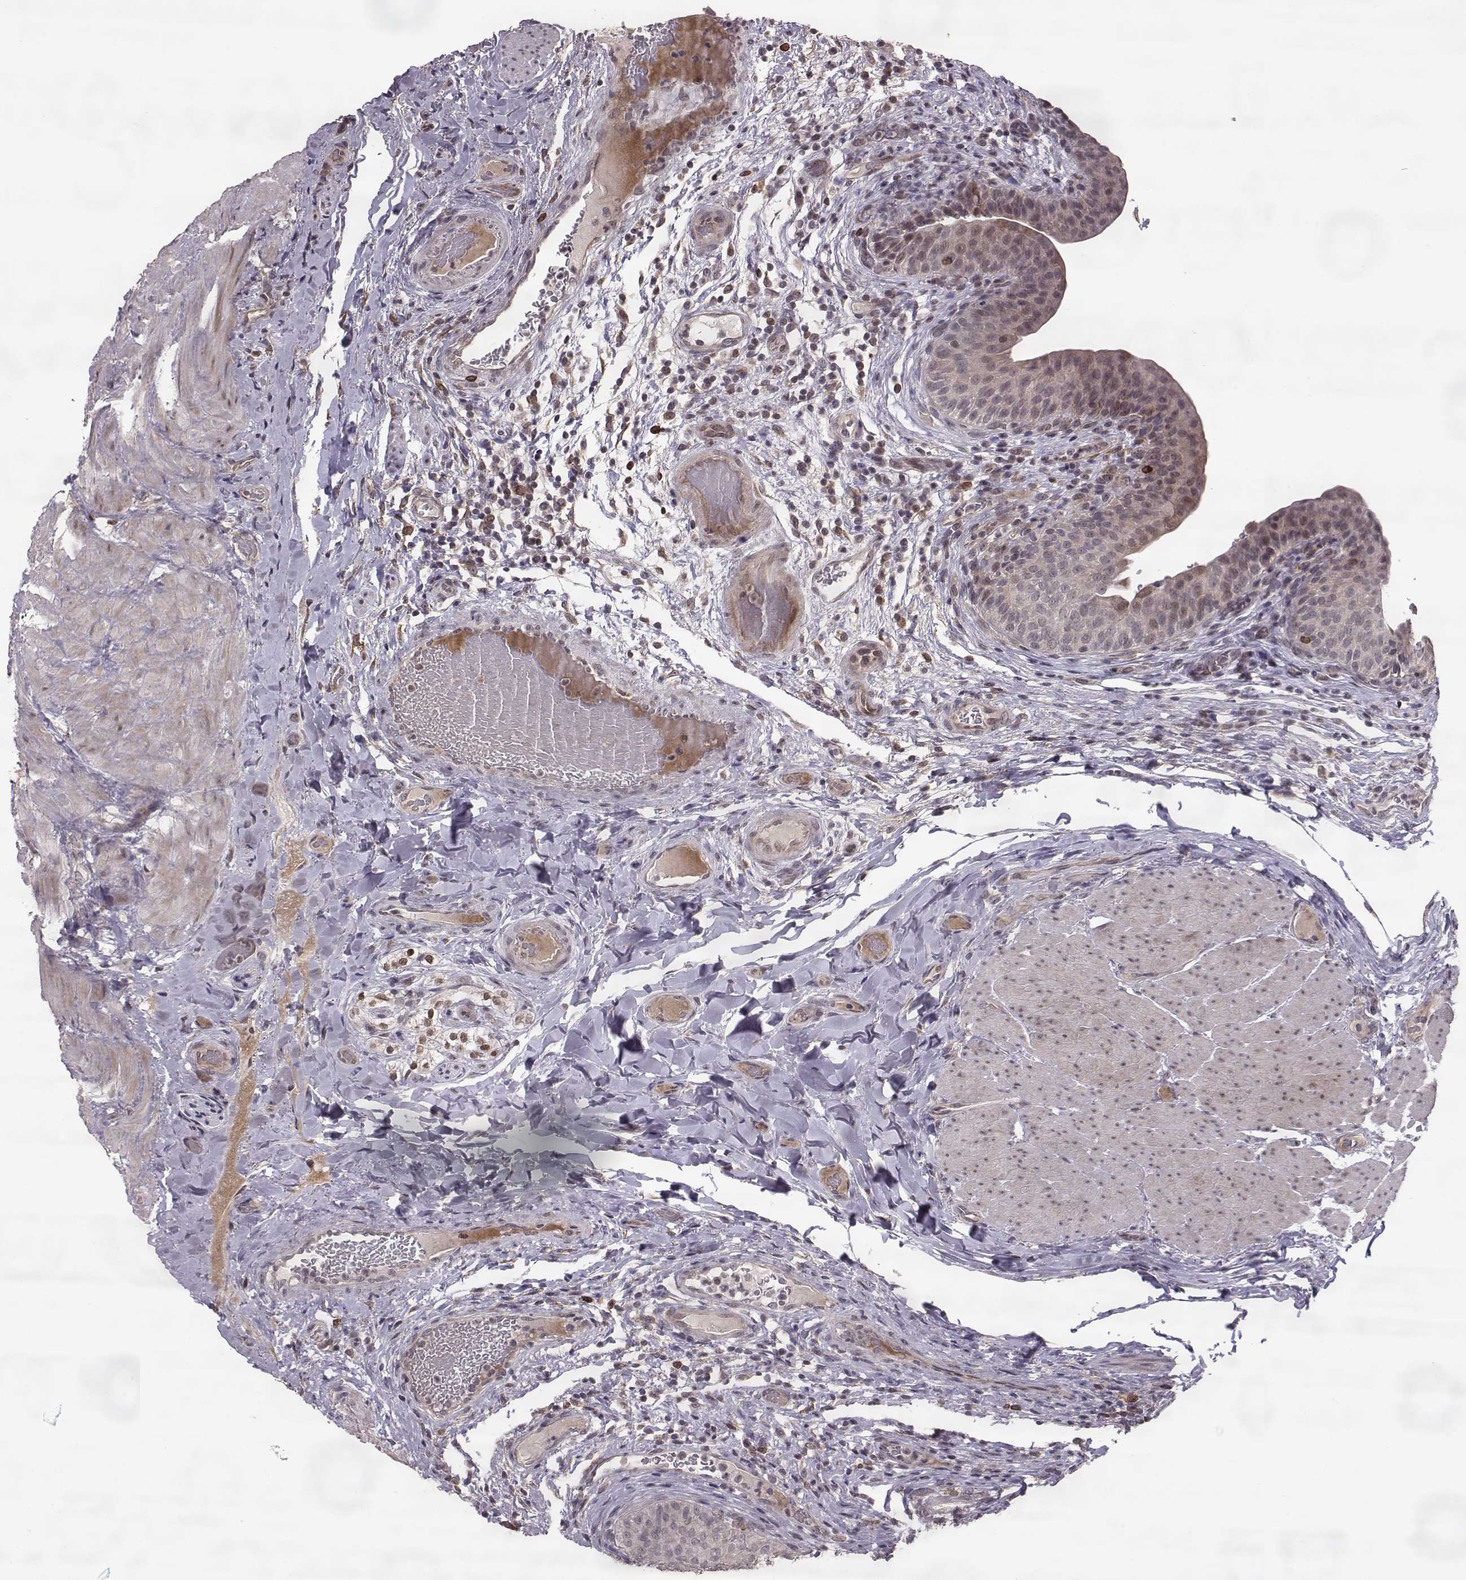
{"staining": {"intensity": "weak", "quantity": ">75%", "location": "cytoplasmic/membranous"}, "tissue": "urinary bladder", "cell_type": "Urothelial cells", "image_type": "normal", "snomed": [{"axis": "morphology", "description": "Normal tissue, NOS"}, {"axis": "topography", "description": "Urinary bladder"}], "caption": "IHC of normal urinary bladder demonstrates low levels of weak cytoplasmic/membranous positivity in about >75% of urothelial cells. (Stains: DAB (3,3'-diaminobenzidine) in brown, nuclei in blue, Microscopy: brightfield microscopy at high magnification).", "gene": "ELOVL5", "patient": {"sex": "male", "age": 66}}